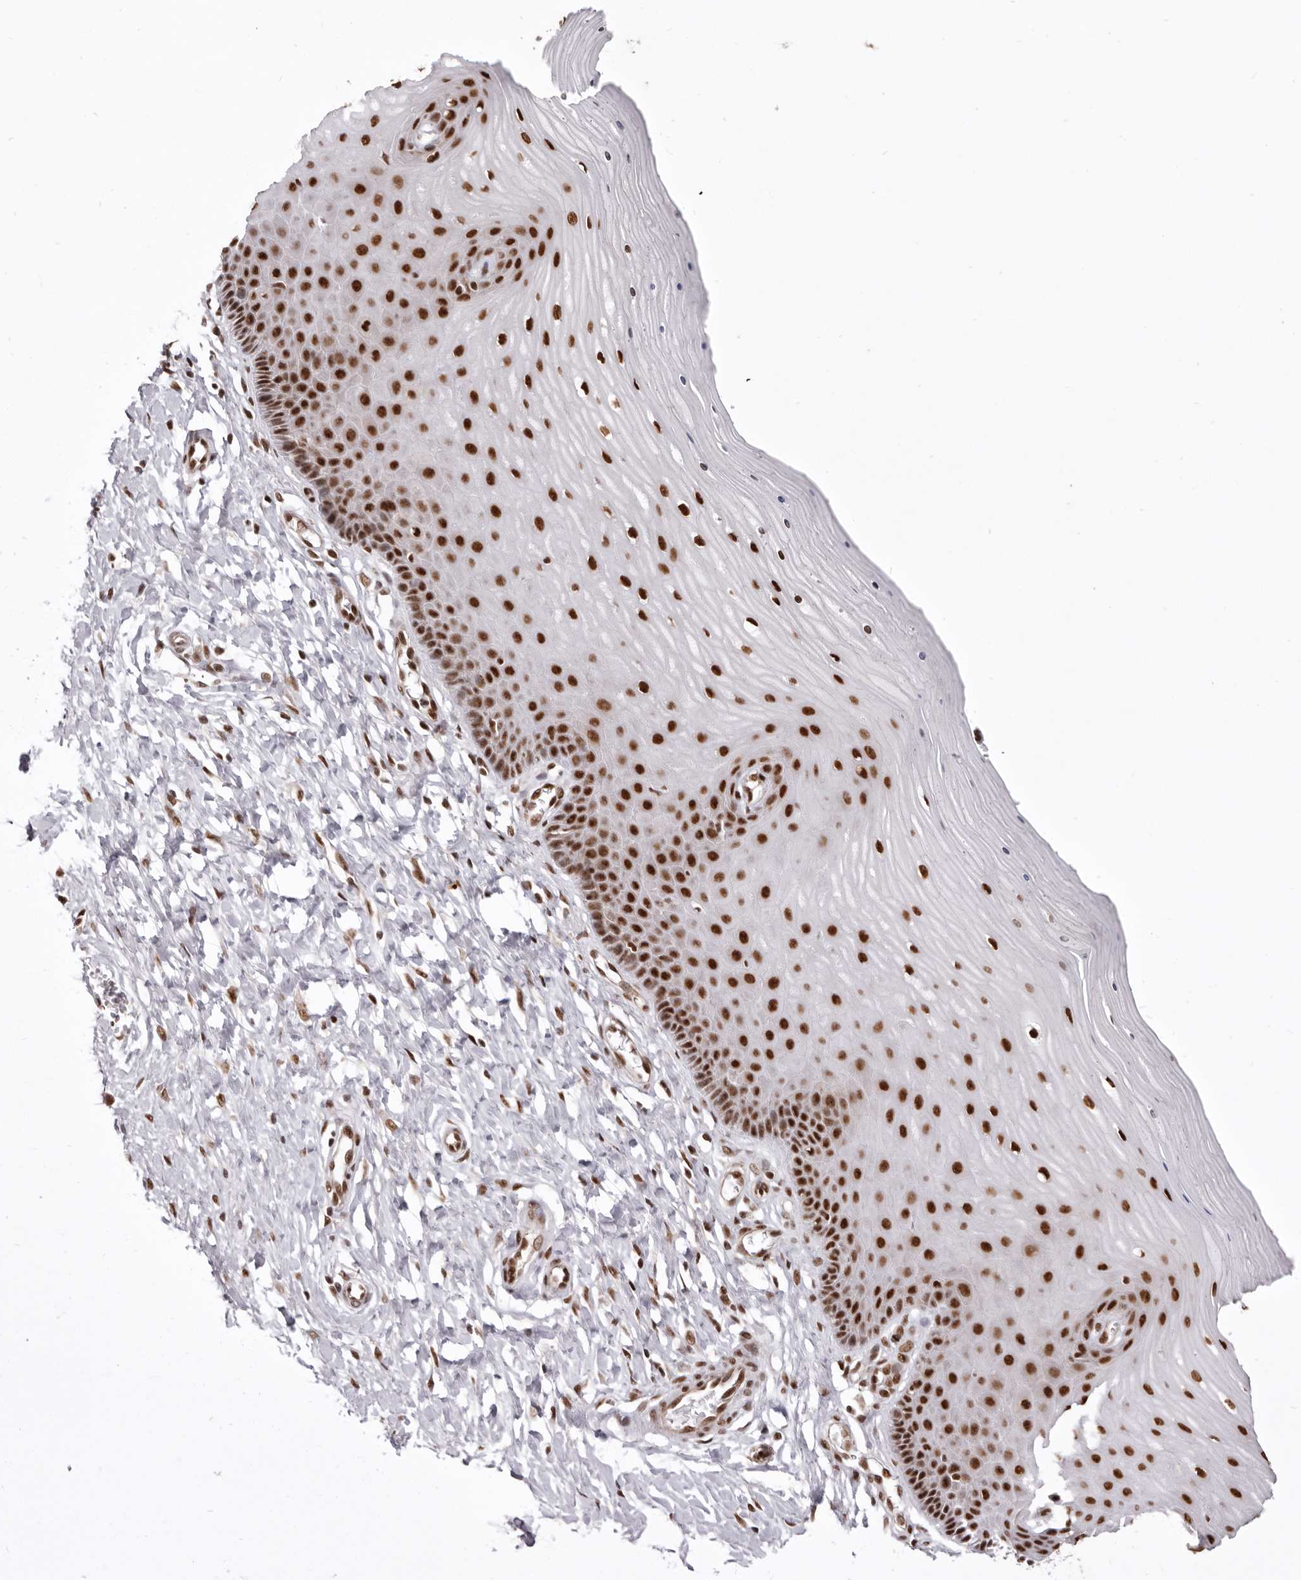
{"staining": {"intensity": "strong", "quantity": ">75%", "location": "nuclear"}, "tissue": "cervix", "cell_type": "Glandular cells", "image_type": "normal", "snomed": [{"axis": "morphology", "description": "Normal tissue, NOS"}, {"axis": "topography", "description": "Cervix"}], "caption": "Normal cervix reveals strong nuclear expression in about >75% of glandular cells, visualized by immunohistochemistry.", "gene": "CHTOP", "patient": {"sex": "female", "age": 55}}